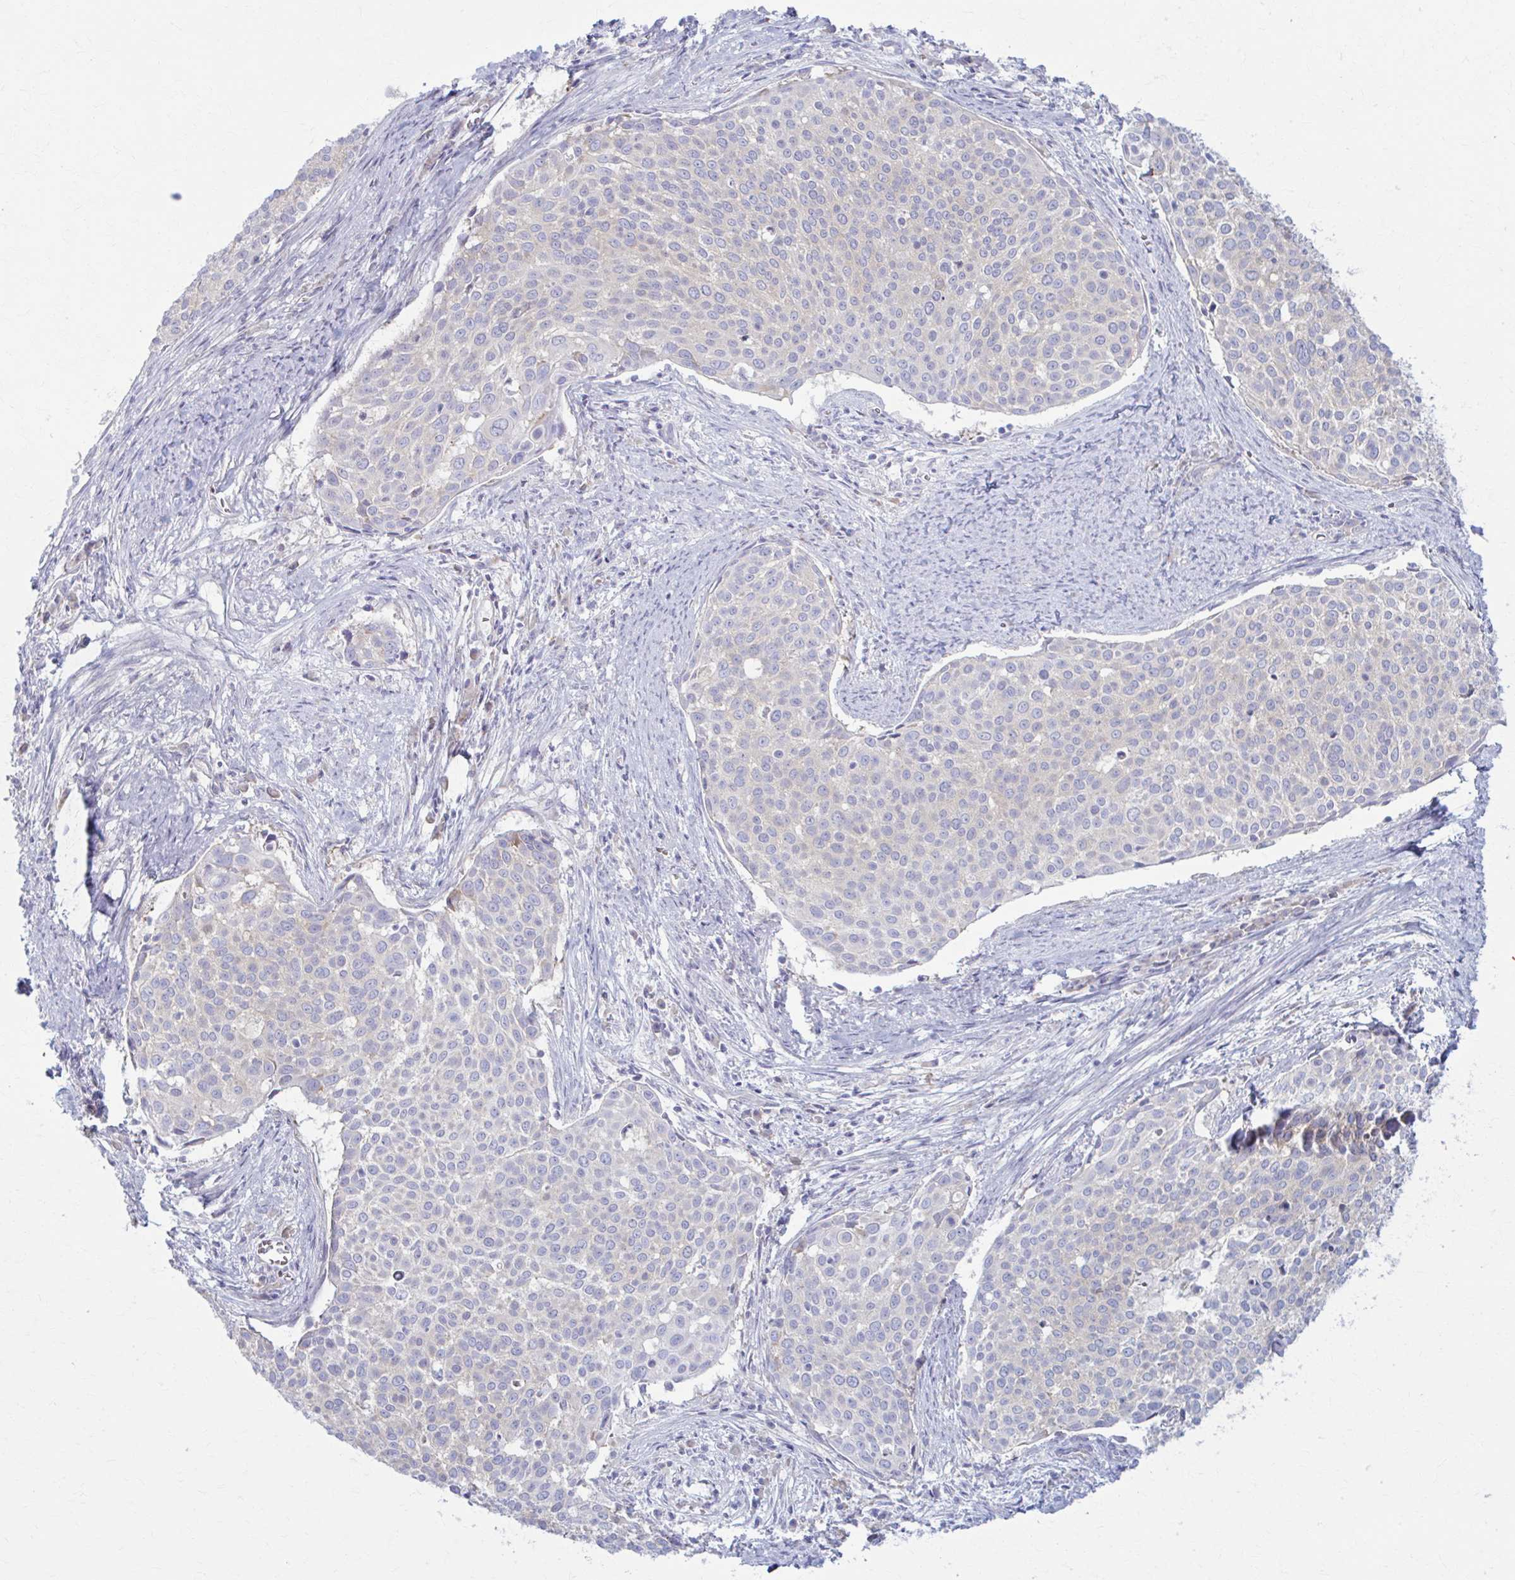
{"staining": {"intensity": "negative", "quantity": "none", "location": "none"}, "tissue": "cervical cancer", "cell_type": "Tumor cells", "image_type": "cancer", "snomed": [{"axis": "morphology", "description": "Squamous cell carcinoma, NOS"}, {"axis": "topography", "description": "Cervix"}], "caption": "Tumor cells show no significant protein staining in cervical cancer.", "gene": "PRKRA", "patient": {"sex": "female", "age": 39}}